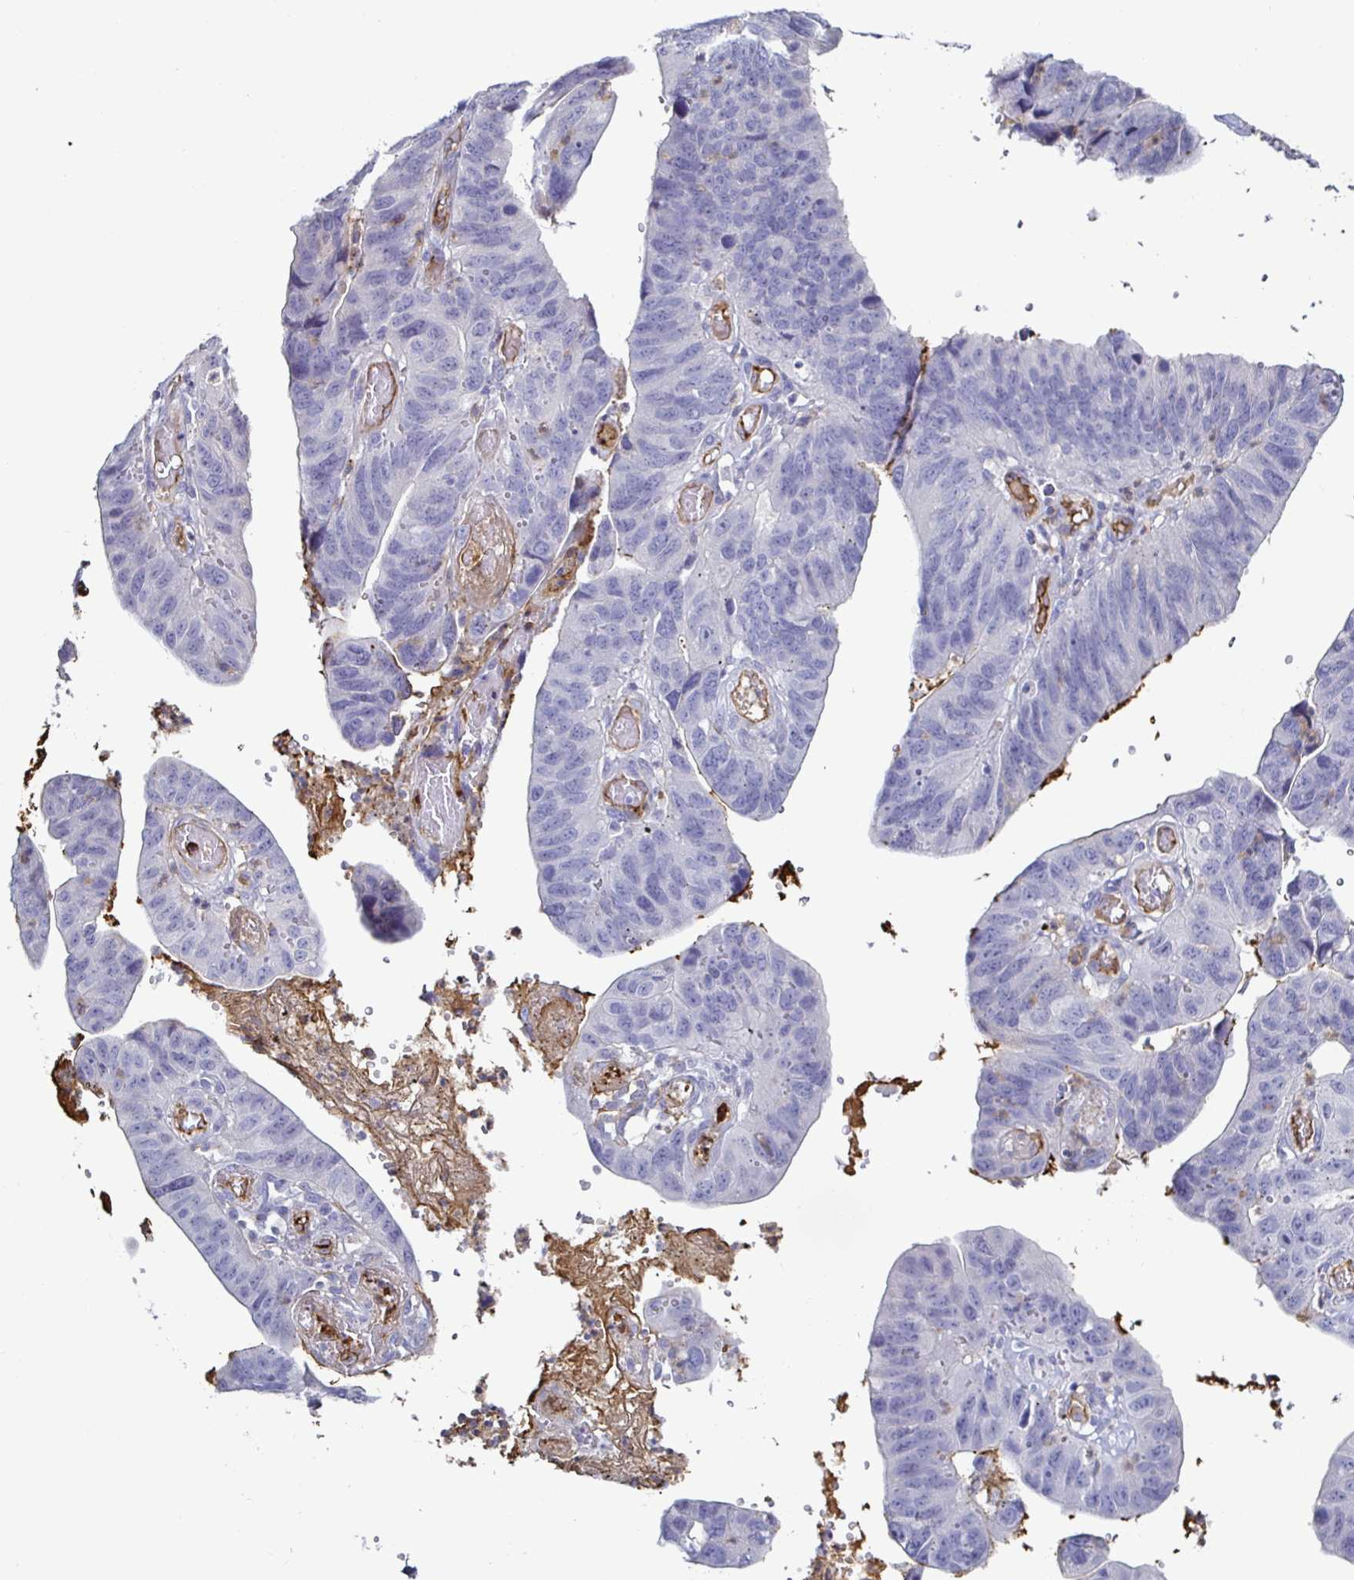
{"staining": {"intensity": "negative", "quantity": "none", "location": "none"}, "tissue": "stomach cancer", "cell_type": "Tumor cells", "image_type": "cancer", "snomed": [{"axis": "morphology", "description": "Adenocarcinoma, NOS"}, {"axis": "topography", "description": "Stomach"}], "caption": "This is an IHC image of human stomach cancer. There is no positivity in tumor cells.", "gene": "ACSBG2", "patient": {"sex": "male", "age": 59}}